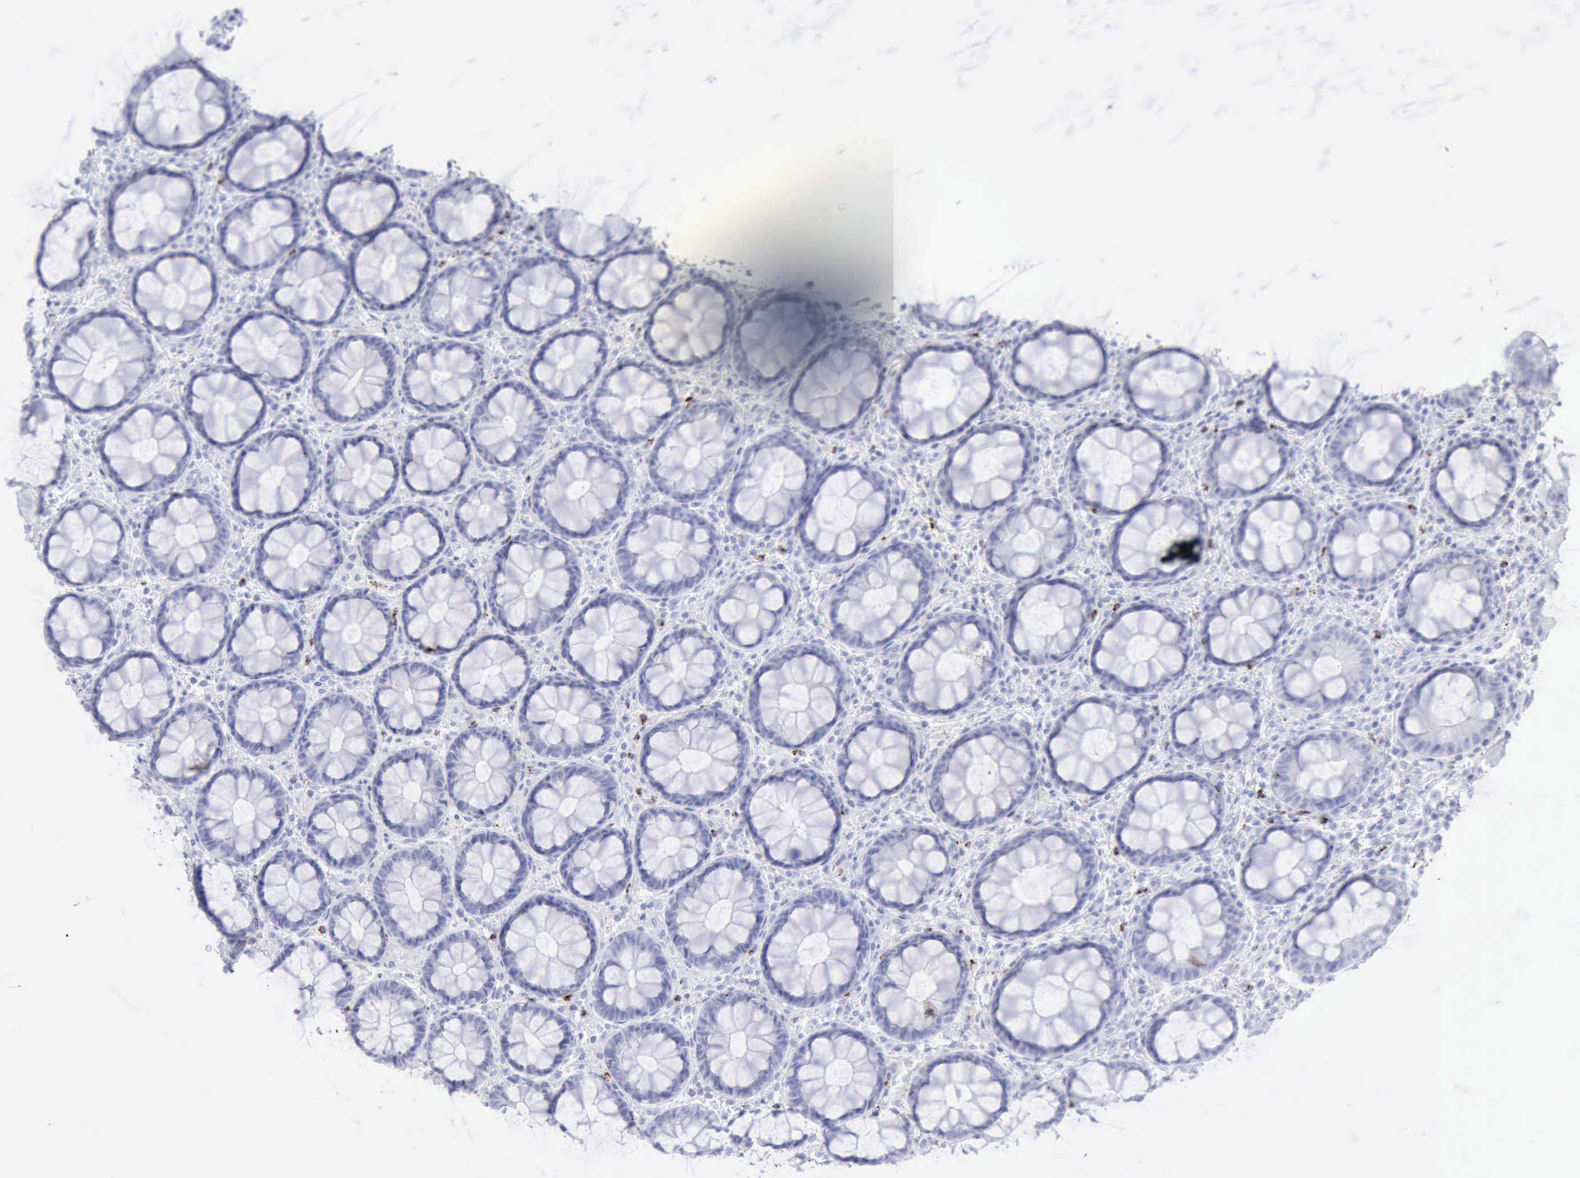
{"staining": {"intensity": "negative", "quantity": "none", "location": "none"}, "tissue": "rectum", "cell_type": "Glandular cells", "image_type": "normal", "snomed": [{"axis": "morphology", "description": "Normal tissue, NOS"}, {"axis": "topography", "description": "Rectum"}], "caption": "Human rectum stained for a protein using IHC demonstrates no staining in glandular cells.", "gene": "GZMB", "patient": {"sex": "male", "age": 92}}